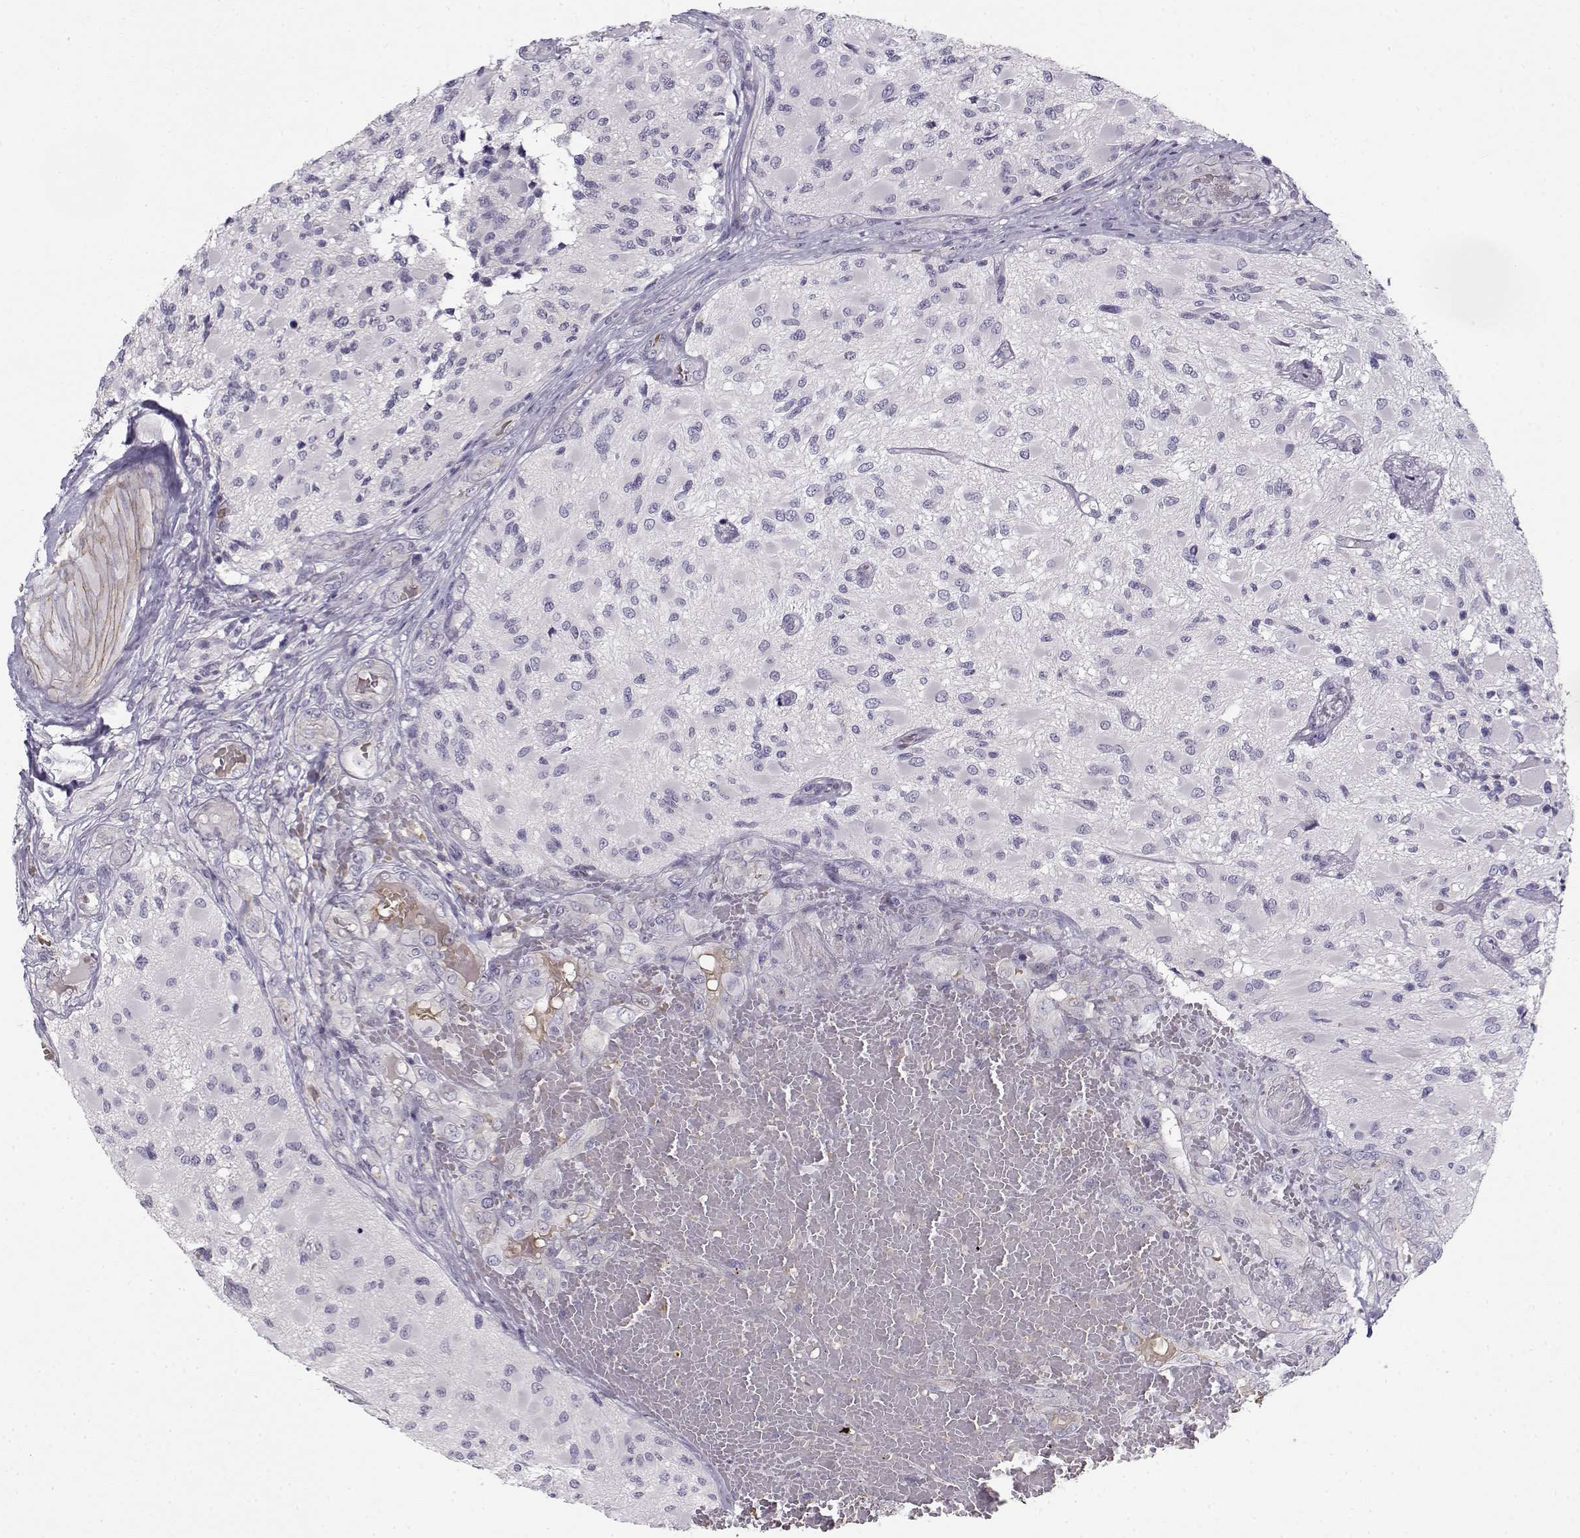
{"staining": {"intensity": "negative", "quantity": "none", "location": "none"}, "tissue": "glioma", "cell_type": "Tumor cells", "image_type": "cancer", "snomed": [{"axis": "morphology", "description": "Glioma, malignant, High grade"}, {"axis": "topography", "description": "Brain"}], "caption": "This is a micrograph of immunohistochemistry staining of malignant high-grade glioma, which shows no staining in tumor cells. Nuclei are stained in blue.", "gene": "MYO1A", "patient": {"sex": "female", "age": 63}}